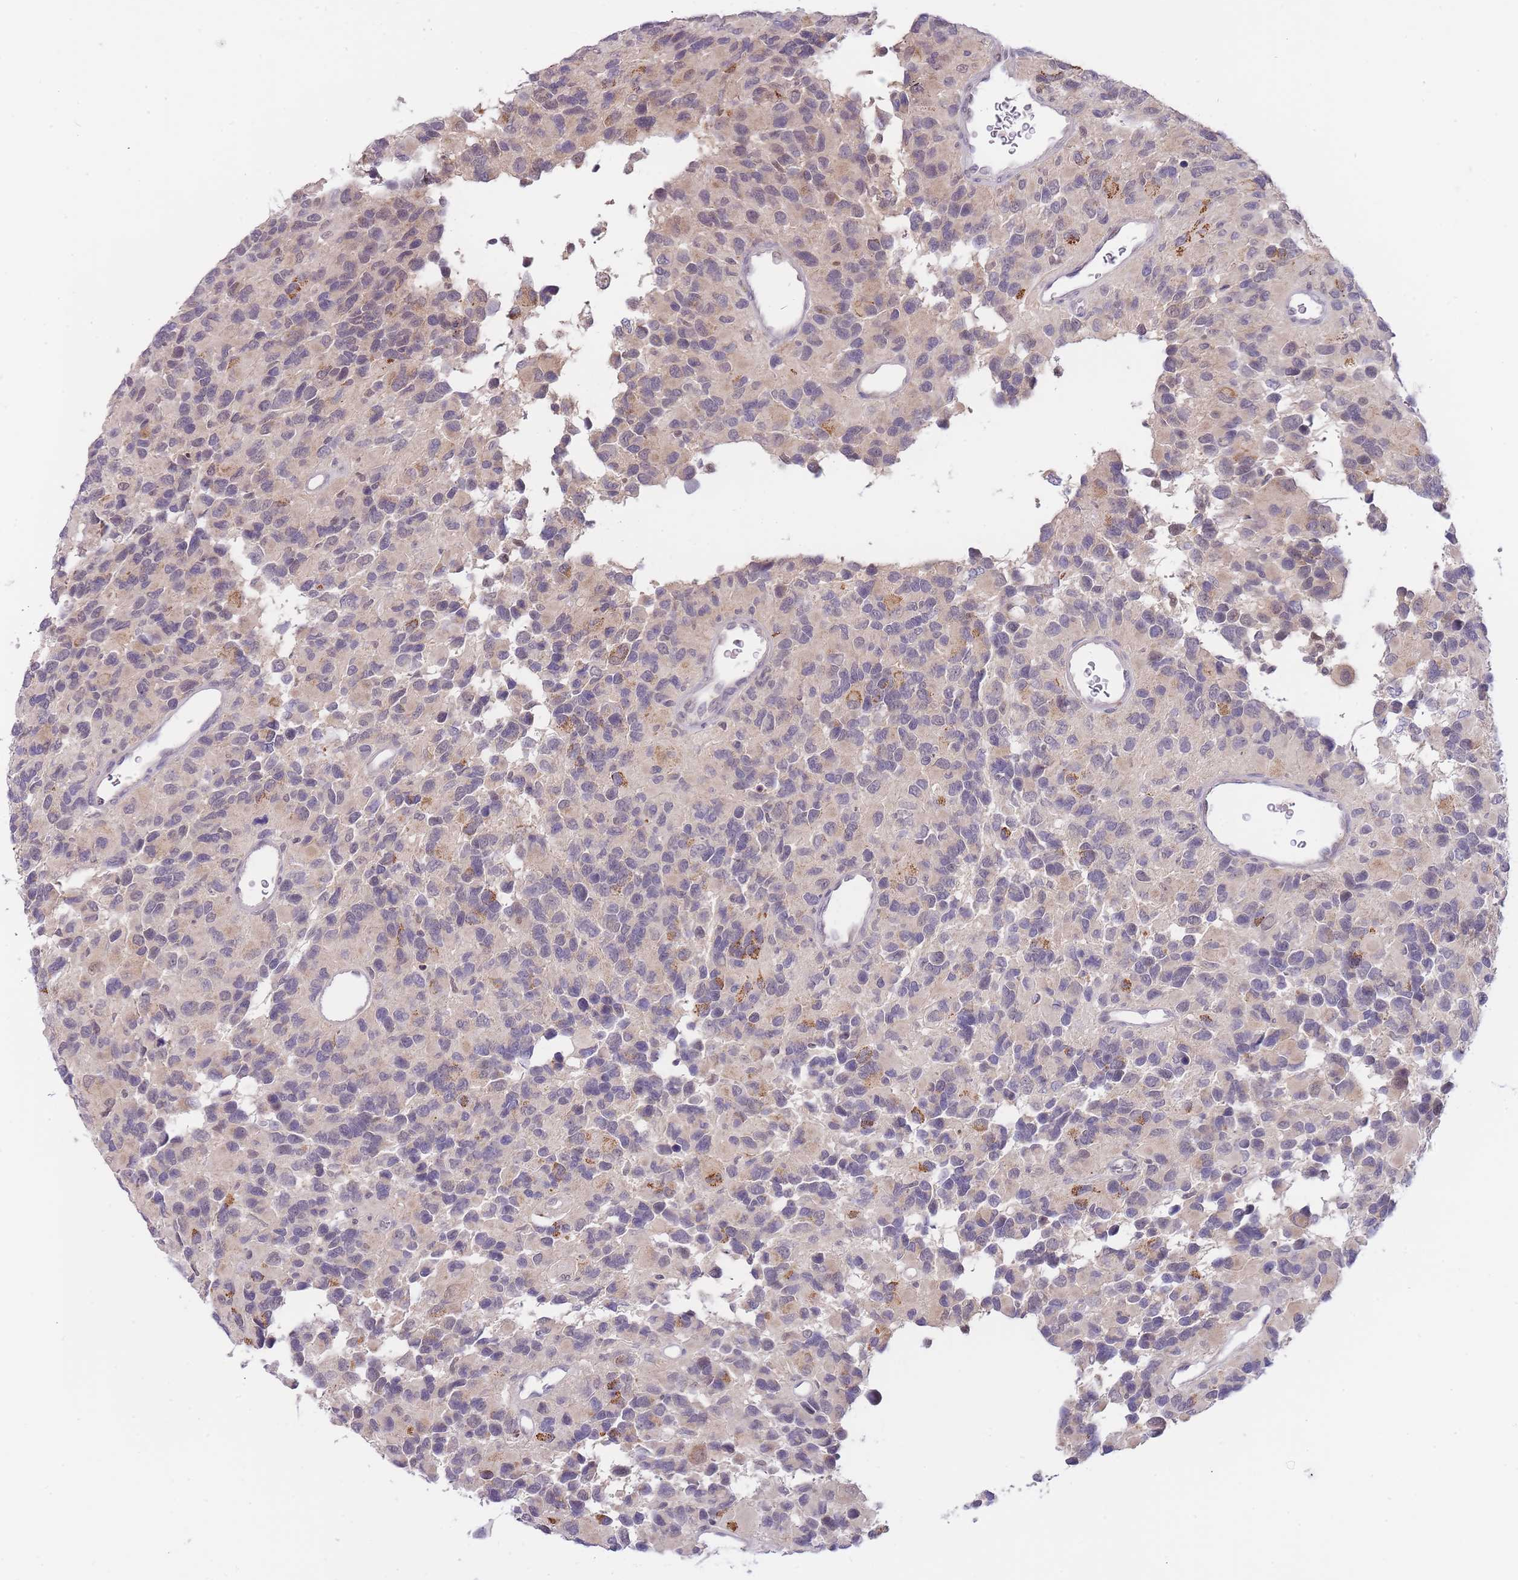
{"staining": {"intensity": "moderate", "quantity": "<25%", "location": "cytoplasmic/membranous"}, "tissue": "glioma", "cell_type": "Tumor cells", "image_type": "cancer", "snomed": [{"axis": "morphology", "description": "Glioma, malignant, High grade"}, {"axis": "topography", "description": "Brain"}], "caption": "Immunohistochemical staining of glioma exhibits low levels of moderate cytoplasmic/membranous positivity in about <25% of tumor cells.", "gene": "GOLGA6L25", "patient": {"sex": "male", "age": 77}}